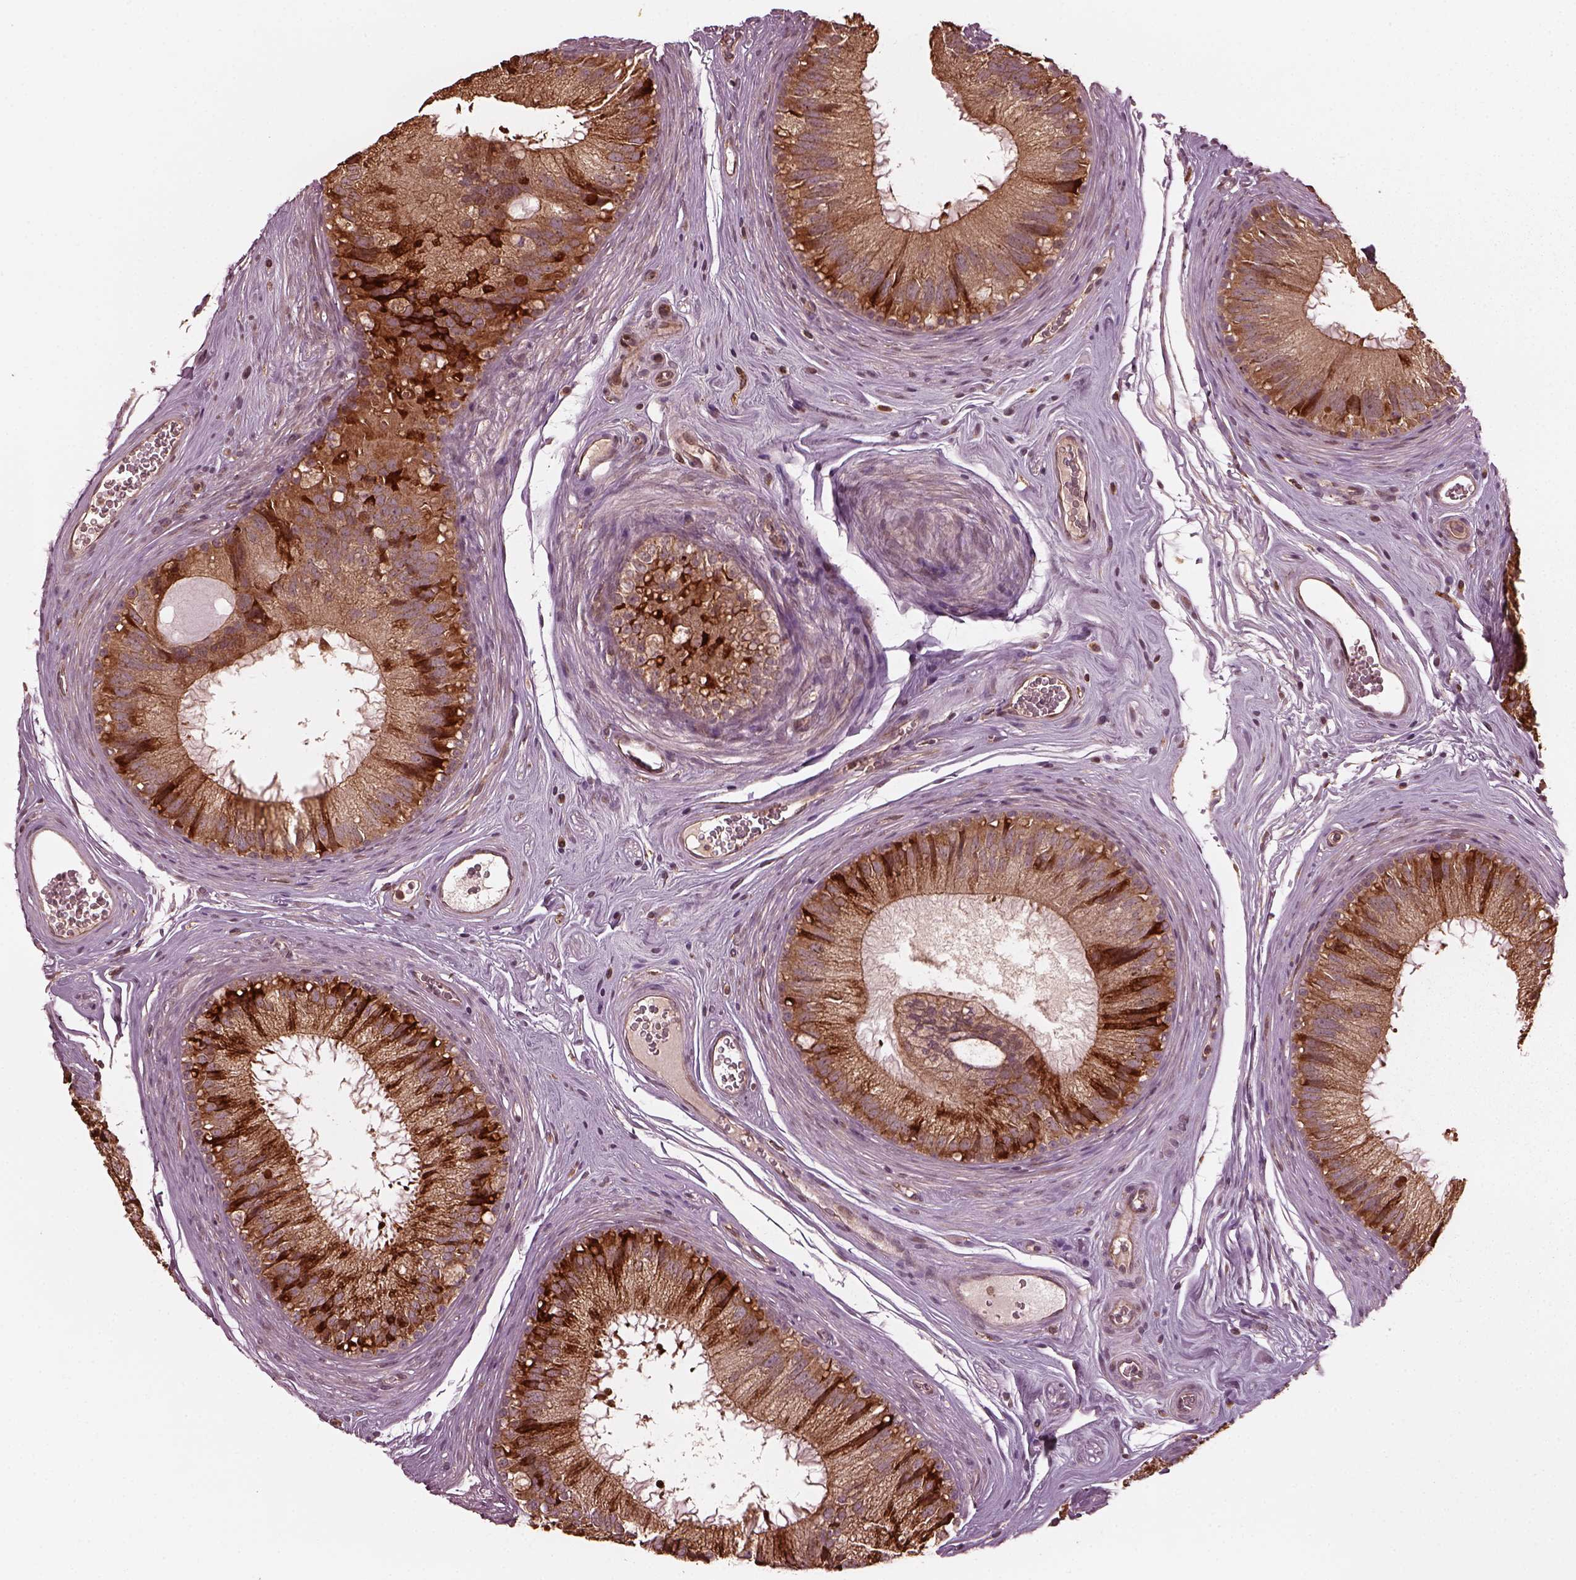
{"staining": {"intensity": "strong", "quantity": ">75%", "location": "cytoplasmic/membranous"}, "tissue": "epididymis", "cell_type": "Glandular cells", "image_type": "normal", "snomed": [{"axis": "morphology", "description": "Normal tissue, NOS"}, {"axis": "topography", "description": "Epididymis"}], "caption": "High-power microscopy captured an IHC image of unremarkable epididymis, revealing strong cytoplasmic/membranous positivity in approximately >75% of glandular cells. (Stains: DAB (3,3'-diaminobenzidine) in brown, nuclei in blue, Microscopy: brightfield microscopy at high magnification).", "gene": "ZNF292", "patient": {"sex": "male", "age": 37}}